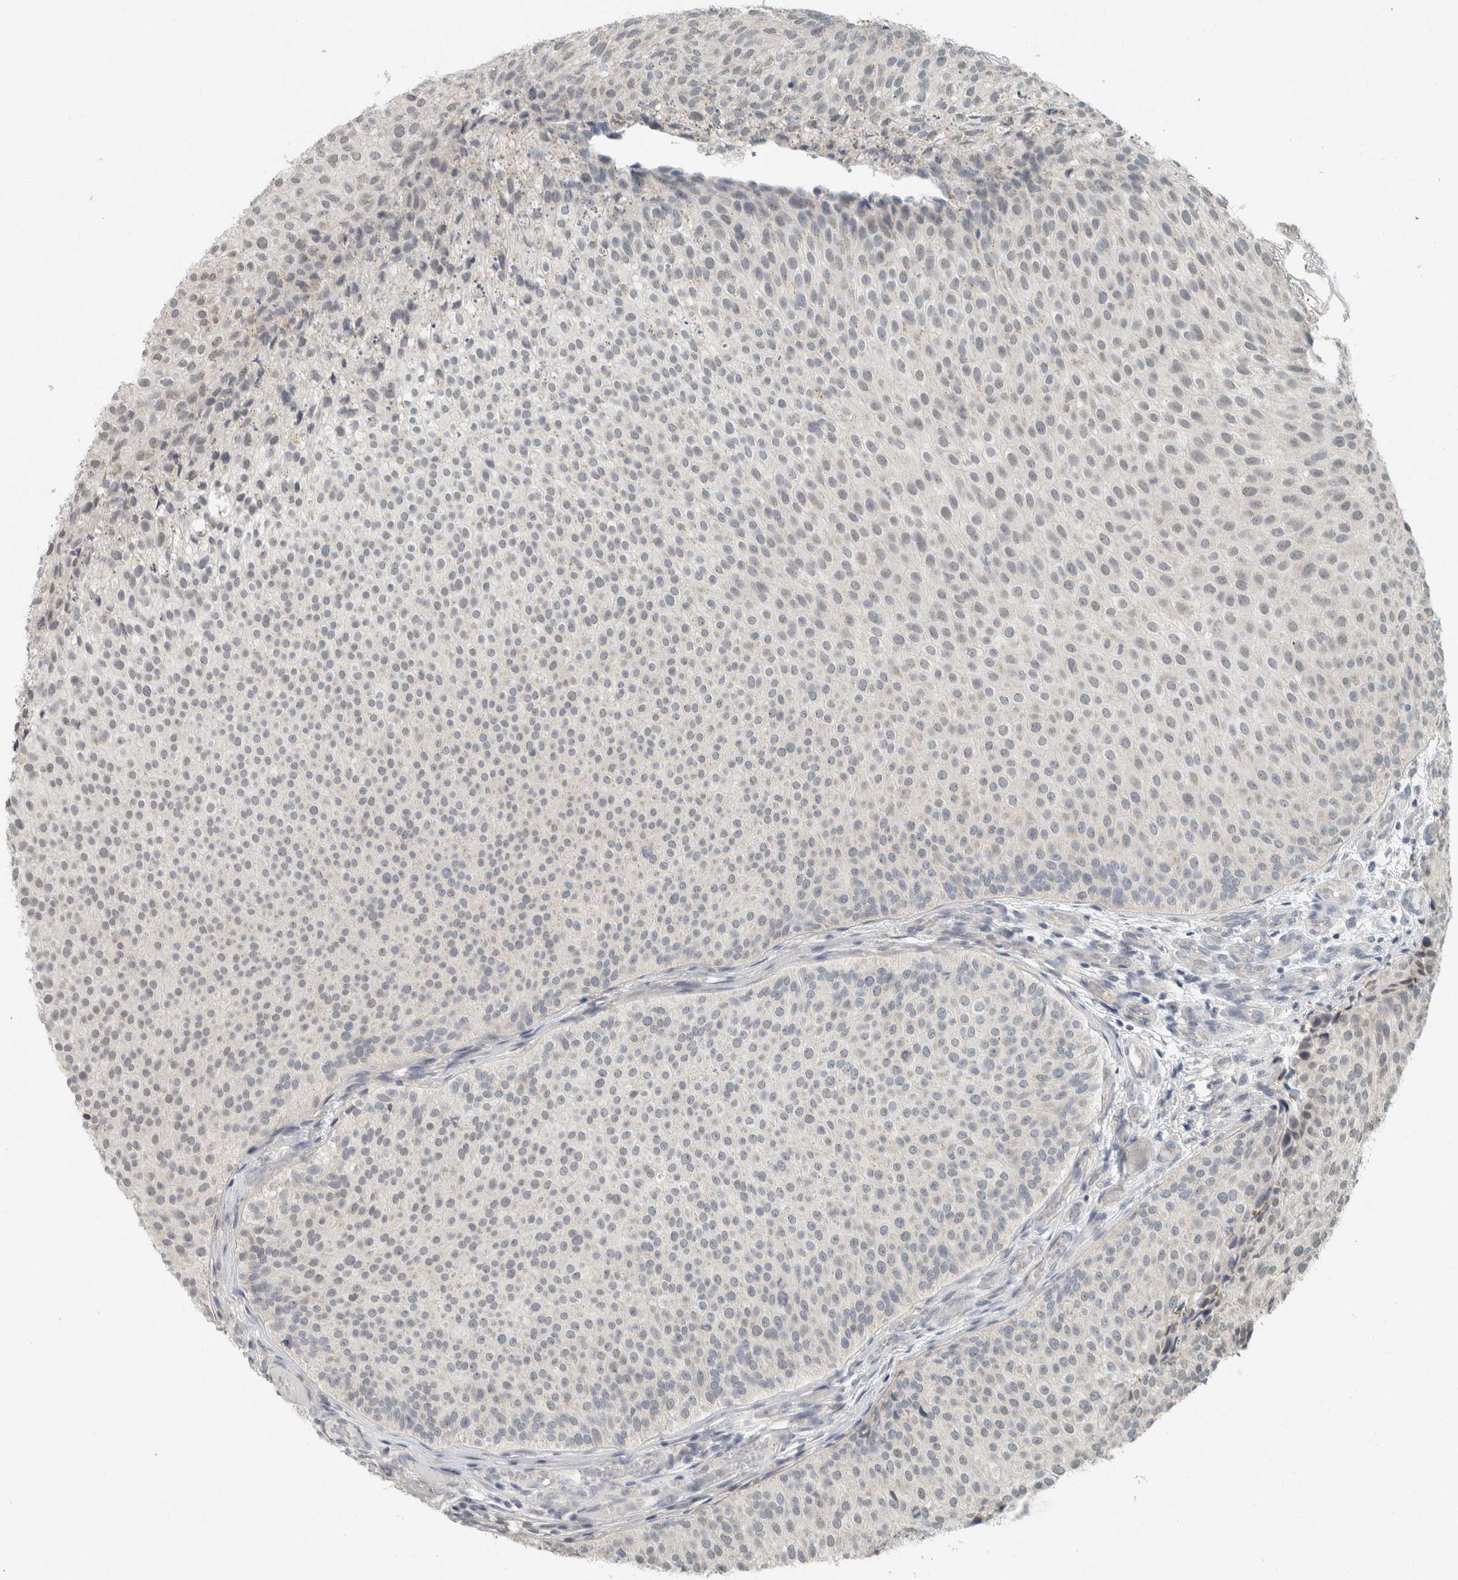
{"staining": {"intensity": "negative", "quantity": "none", "location": "none"}, "tissue": "urothelial cancer", "cell_type": "Tumor cells", "image_type": "cancer", "snomed": [{"axis": "morphology", "description": "Urothelial carcinoma, Low grade"}, {"axis": "topography", "description": "Urinary bladder"}], "caption": "A histopathology image of human urothelial cancer is negative for staining in tumor cells.", "gene": "TRIT1", "patient": {"sex": "male", "age": 86}}